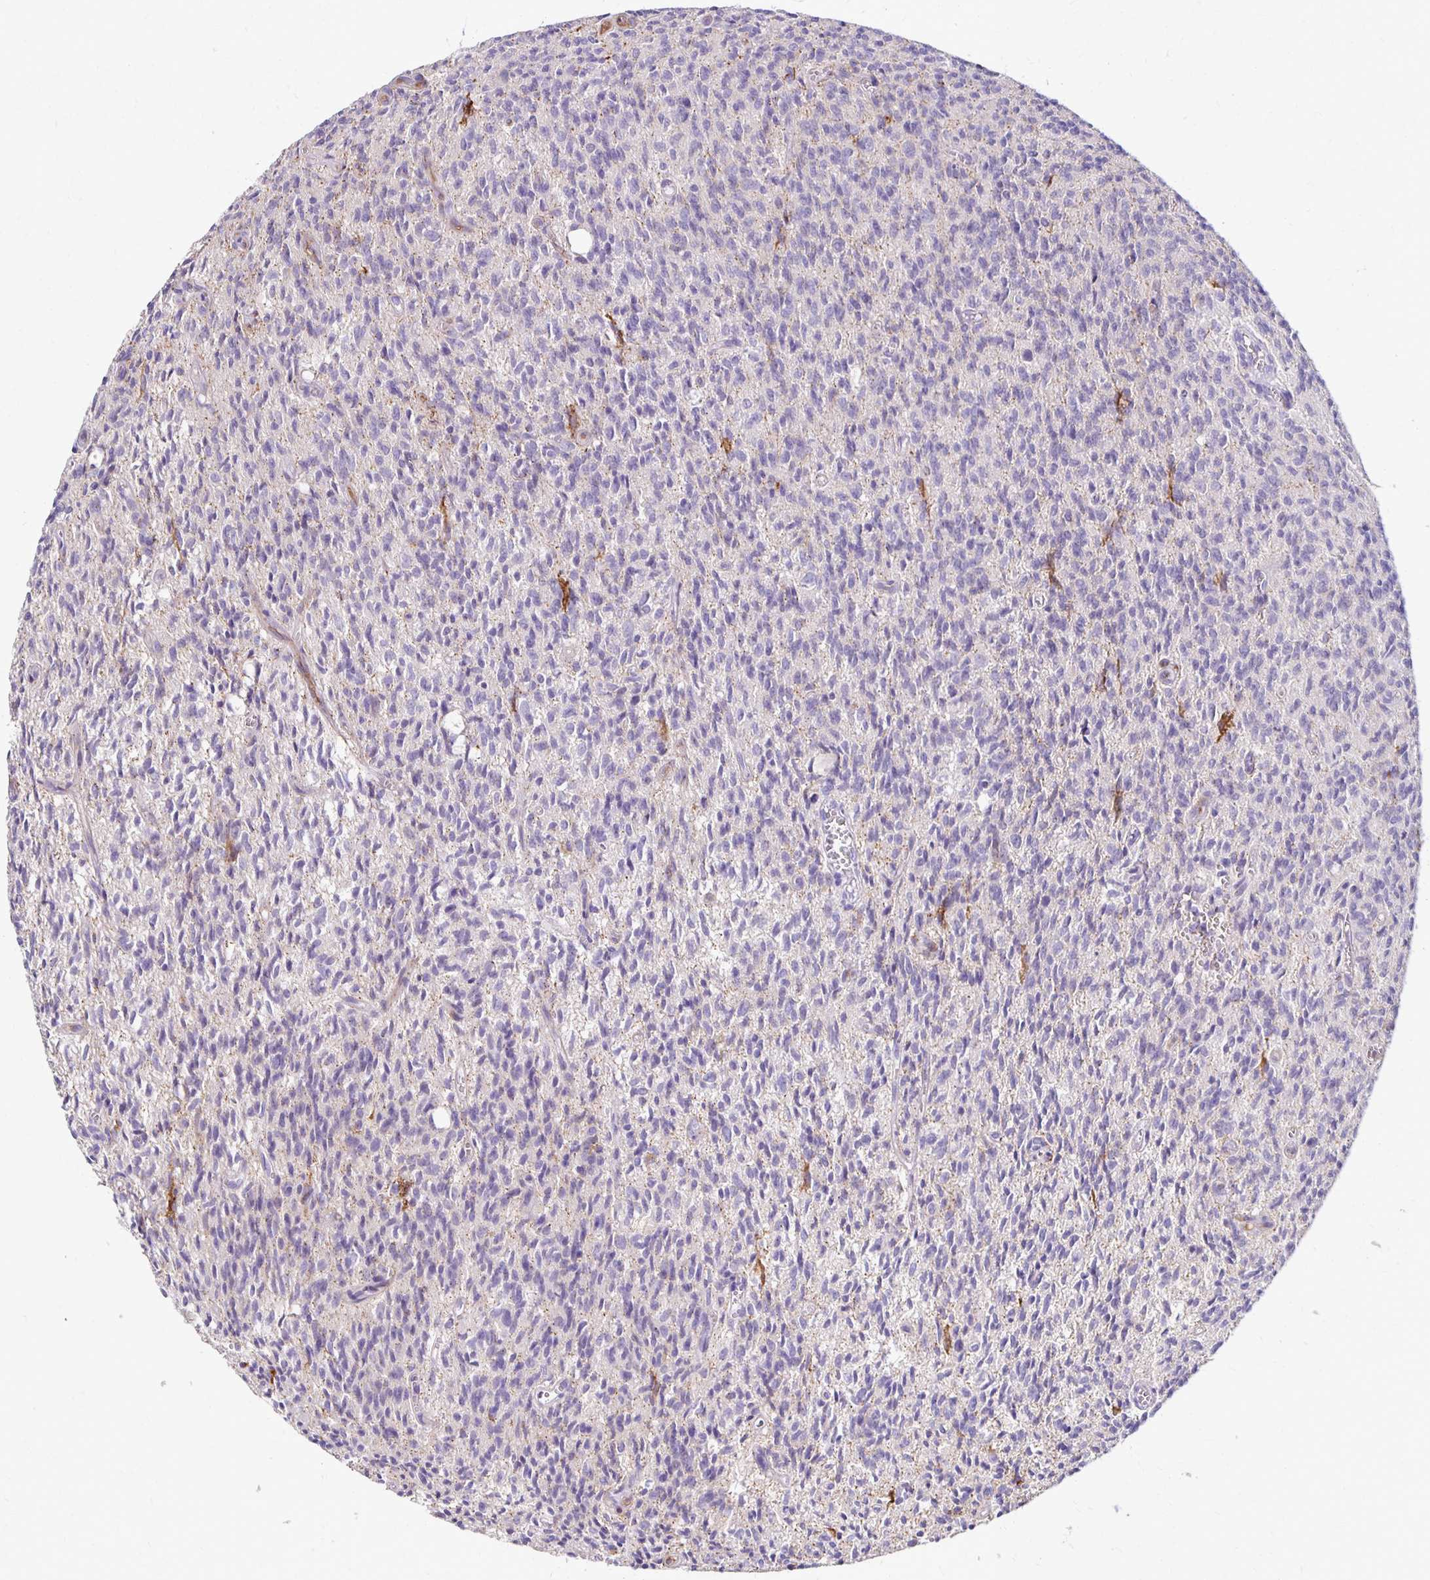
{"staining": {"intensity": "negative", "quantity": "none", "location": "none"}, "tissue": "glioma", "cell_type": "Tumor cells", "image_type": "cancer", "snomed": [{"axis": "morphology", "description": "Glioma, malignant, Low grade"}, {"axis": "topography", "description": "Brain"}], "caption": "Tumor cells show no significant protein staining in glioma.", "gene": "TTYH1", "patient": {"sex": "male", "age": 64}}